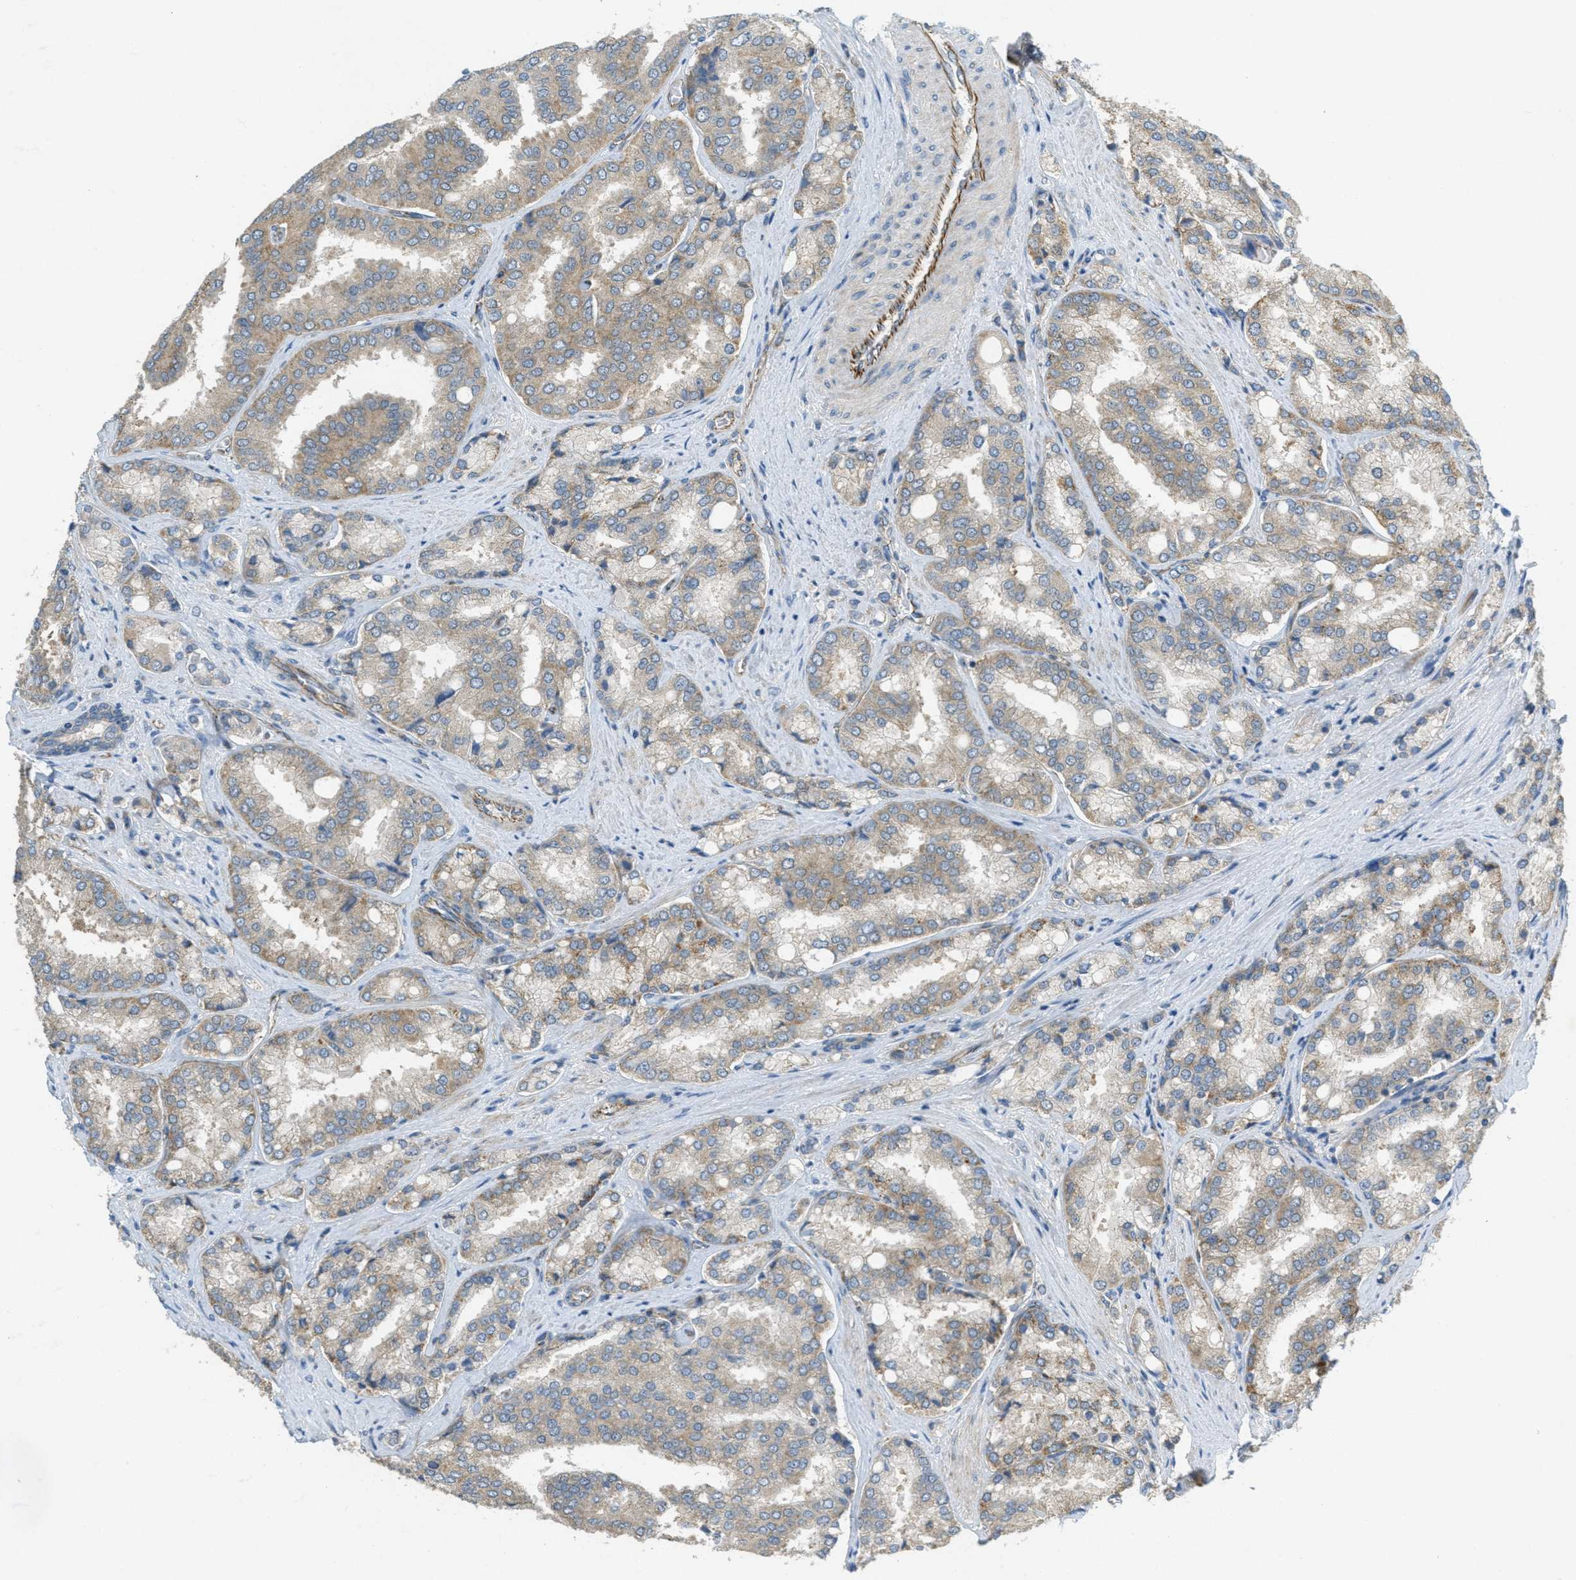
{"staining": {"intensity": "weak", "quantity": ">75%", "location": "cytoplasmic/membranous"}, "tissue": "prostate cancer", "cell_type": "Tumor cells", "image_type": "cancer", "snomed": [{"axis": "morphology", "description": "Adenocarcinoma, High grade"}, {"axis": "topography", "description": "Prostate"}], "caption": "IHC histopathology image of neoplastic tissue: human prostate cancer stained using immunohistochemistry displays low levels of weak protein expression localized specifically in the cytoplasmic/membranous of tumor cells, appearing as a cytoplasmic/membranous brown color.", "gene": "JCAD", "patient": {"sex": "male", "age": 50}}